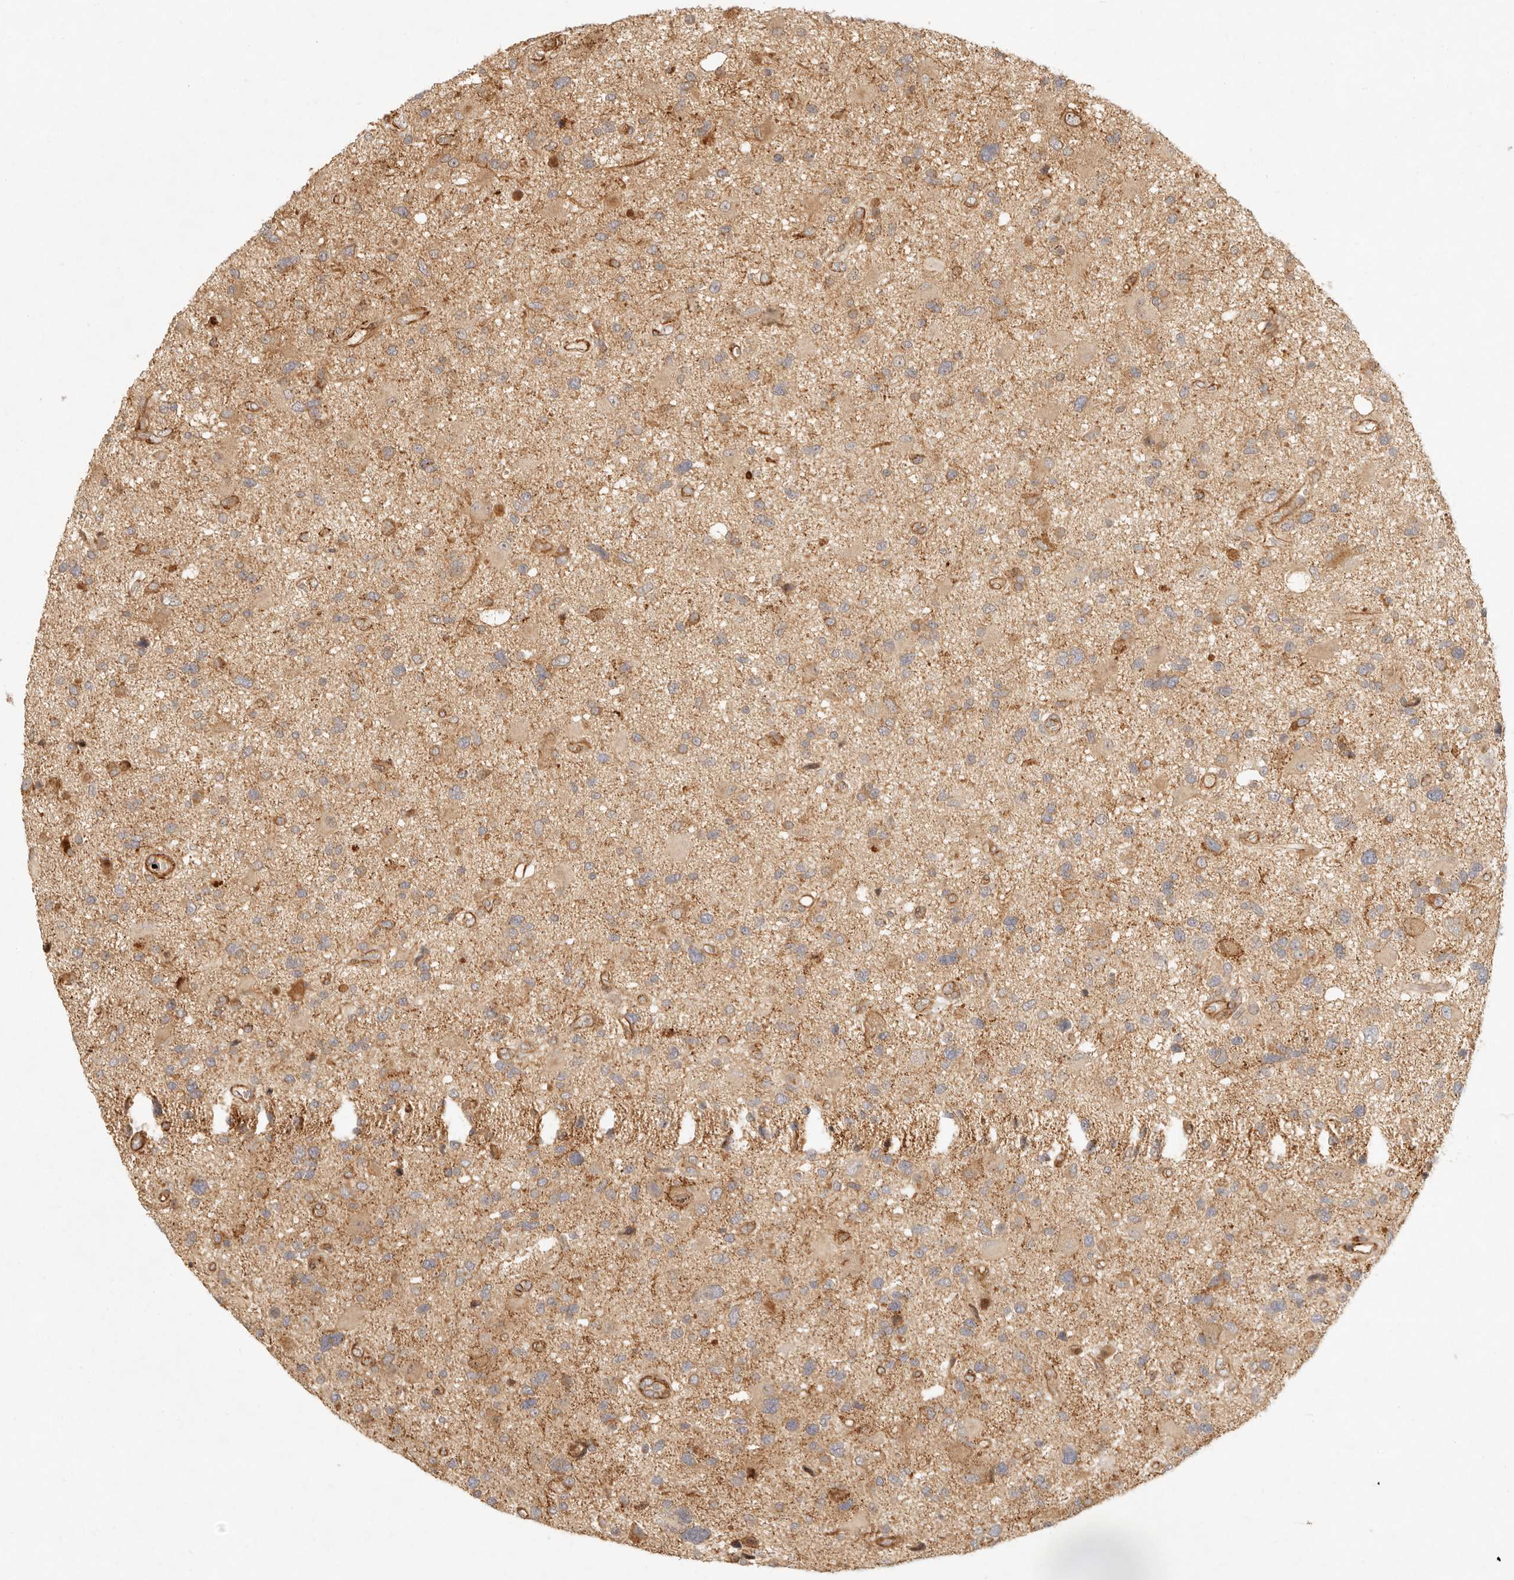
{"staining": {"intensity": "moderate", "quantity": "<25%", "location": "cytoplasmic/membranous"}, "tissue": "glioma", "cell_type": "Tumor cells", "image_type": "cancer", "snomed": [{"axis": "morphology", "description": "Glioma, malignant, High grade"}, {"axis": "topography", "description": "Brain"}], "caption": "IHC (DAB (3,3'-diaminobenzidine)) staining of human high-grade glioma (malignant) shows moderate cytoplasmic/membranous protein expression in about <25% of tumor cells.", "gene": "KLHL38", "patient": {"sex": "male", "age": 33}}